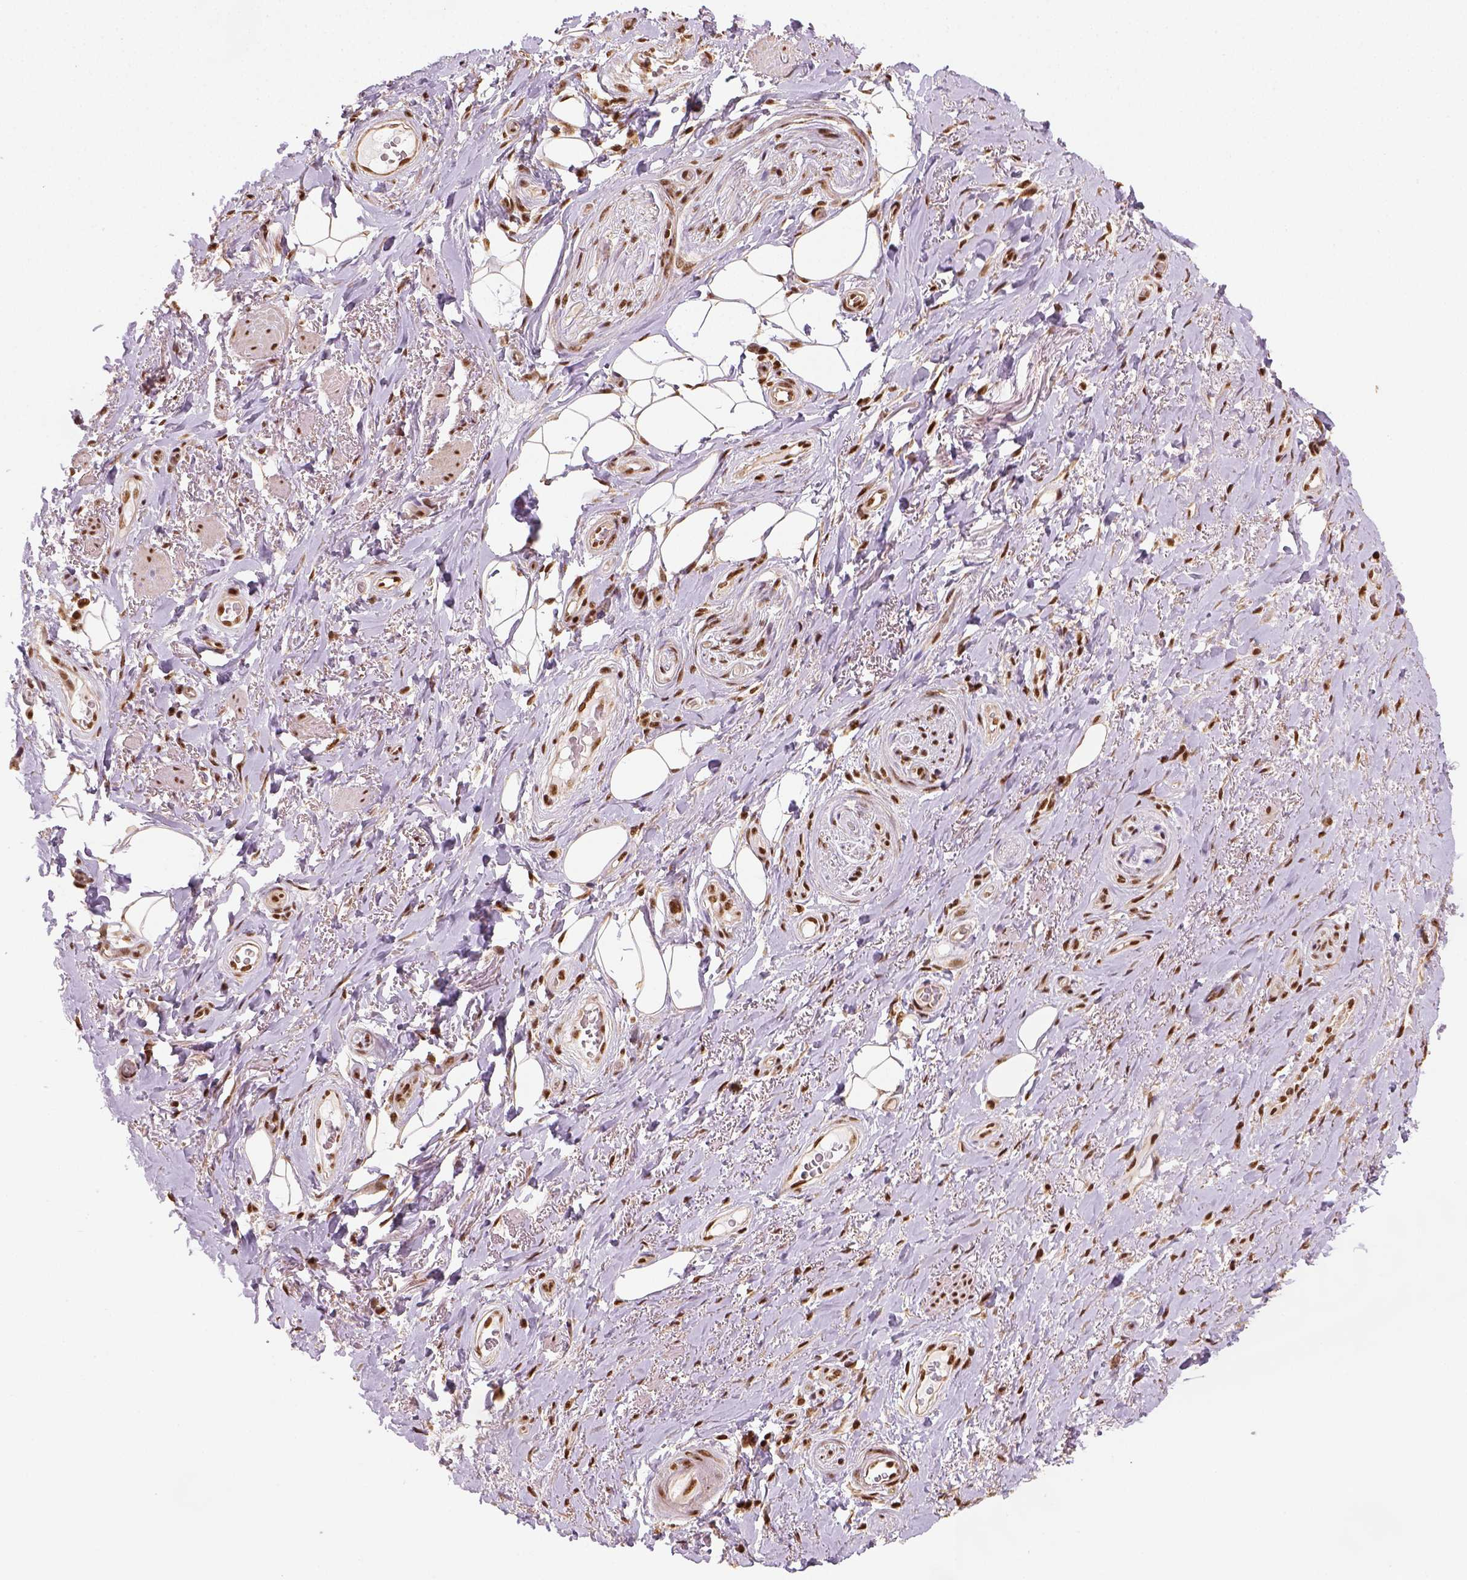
{"staining": {"intensity": "strong", "quantity": ">75%", "location": "nuclear"}, "tissue": "adipose tissue", "cell_type": "Adipocytes", "image_type": "normal", "snomed": [{"axis": "morphology", "description": "Normal tissue, NOS"}, {"axis": "topography", "description": "Anal"}, {"axis": "topography", "description": "Peripheral nerve tissue"}], "caption": "This is a photomicrograph of immunohistochemistry staining of normal adipose tissue, which shows strong staining in the nuclear of adipocytes.", "gene": "CCAR1", "patient": {"sex": "male", "age": 53}}